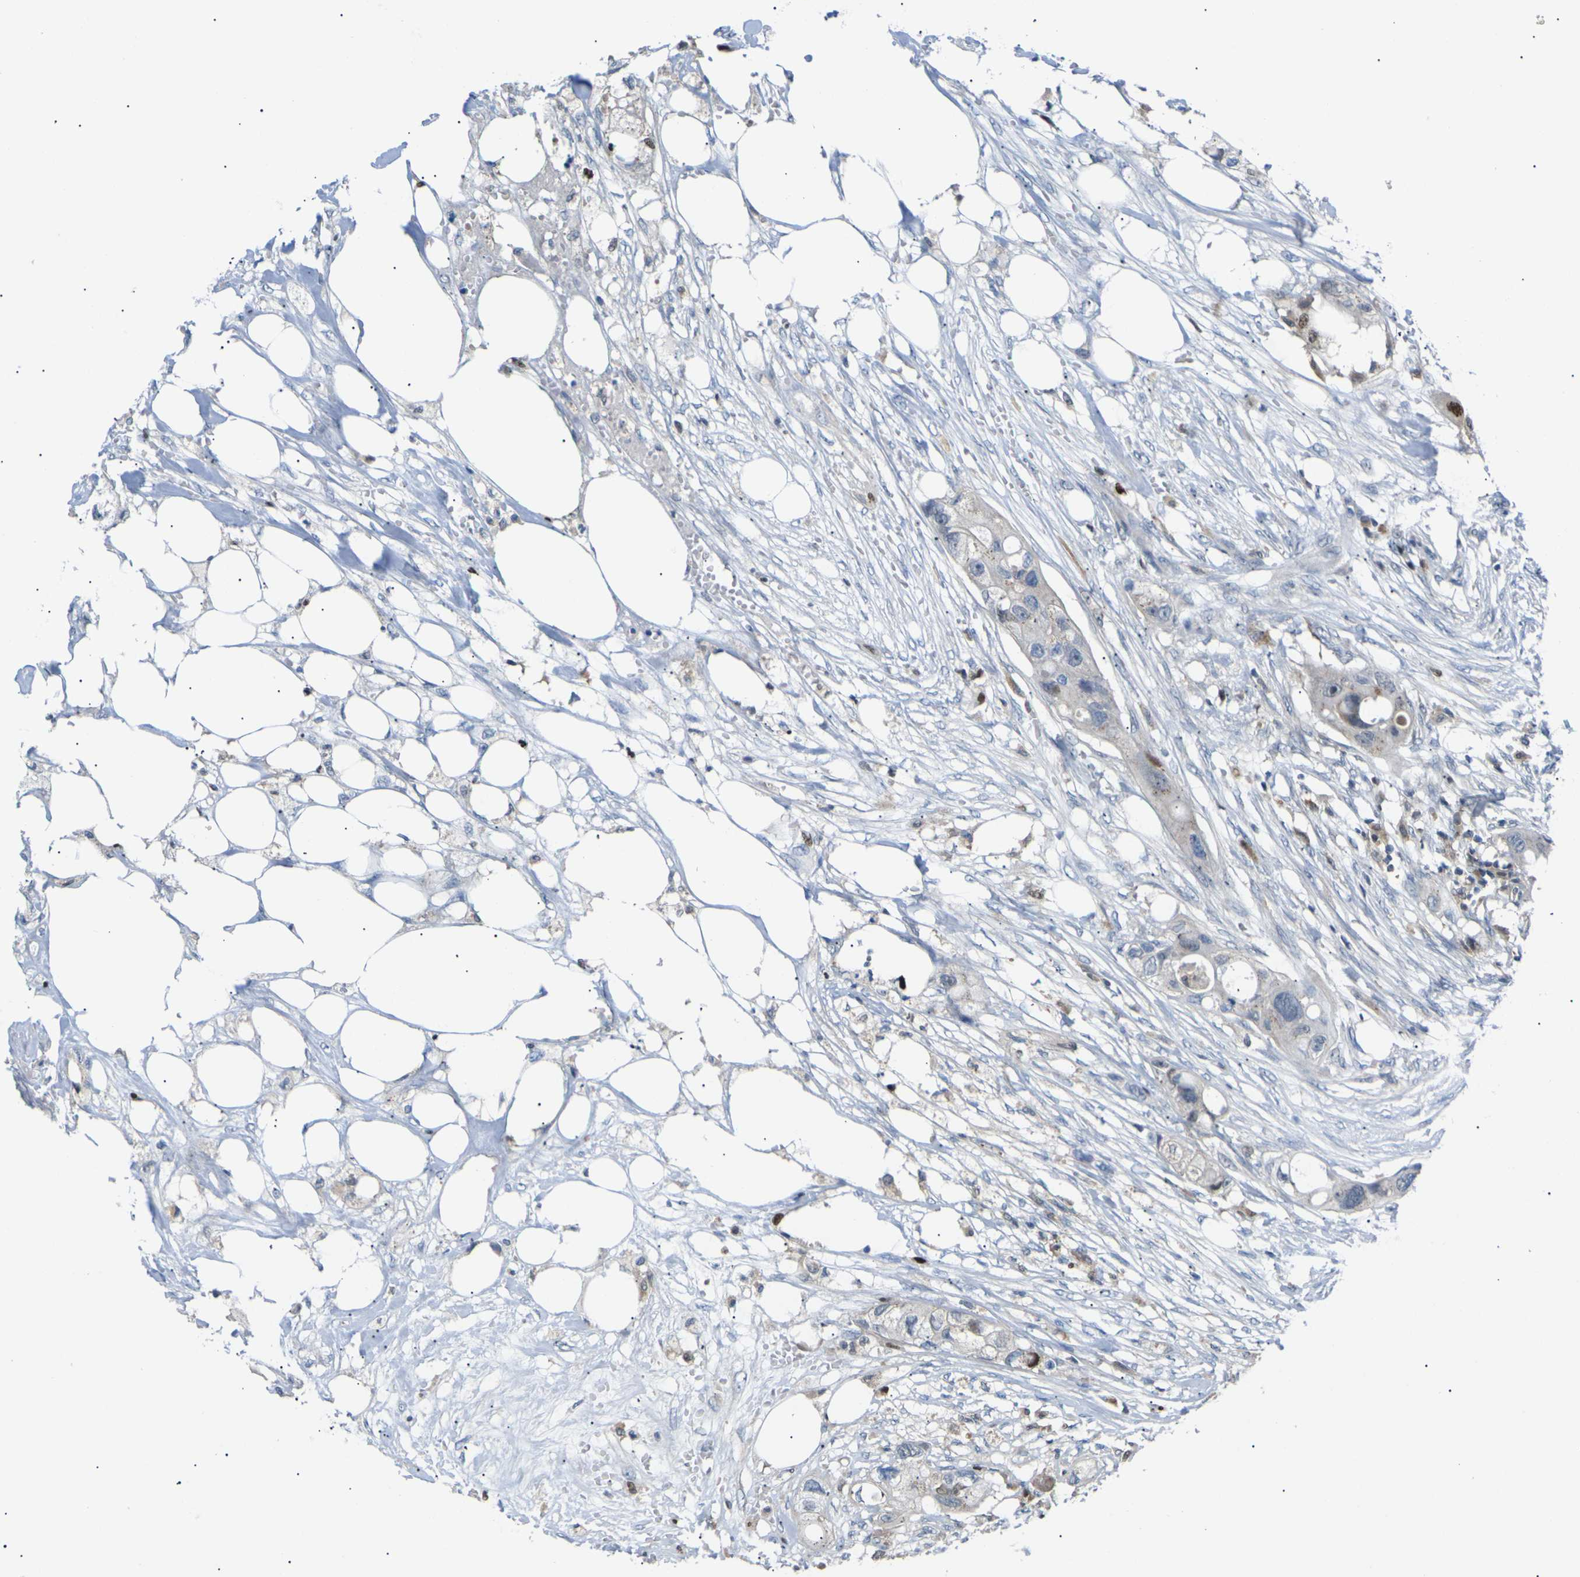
{"staining": {"intensity": "moderate", "quantity": "<25%", "location": "cytoplasmic/membranous"}, "tissue": "colorectal cancer", "cell_type": "Tumor cells", "image_type": "cancer", "snomed": [{"axis": "morphology", "description": "Adenocarcinoma, NOS"}, {"axis": "topography", "description": "Colon"}], "caption": "Immunohistochemical staining of human colorectal adenocarcinoma exhibits moderate cytoplasmic/membranous protein staining in about <25% of tumor cells.", "gene": "RPS6KA3", "patient": {"sex": "female", "age": 57}}